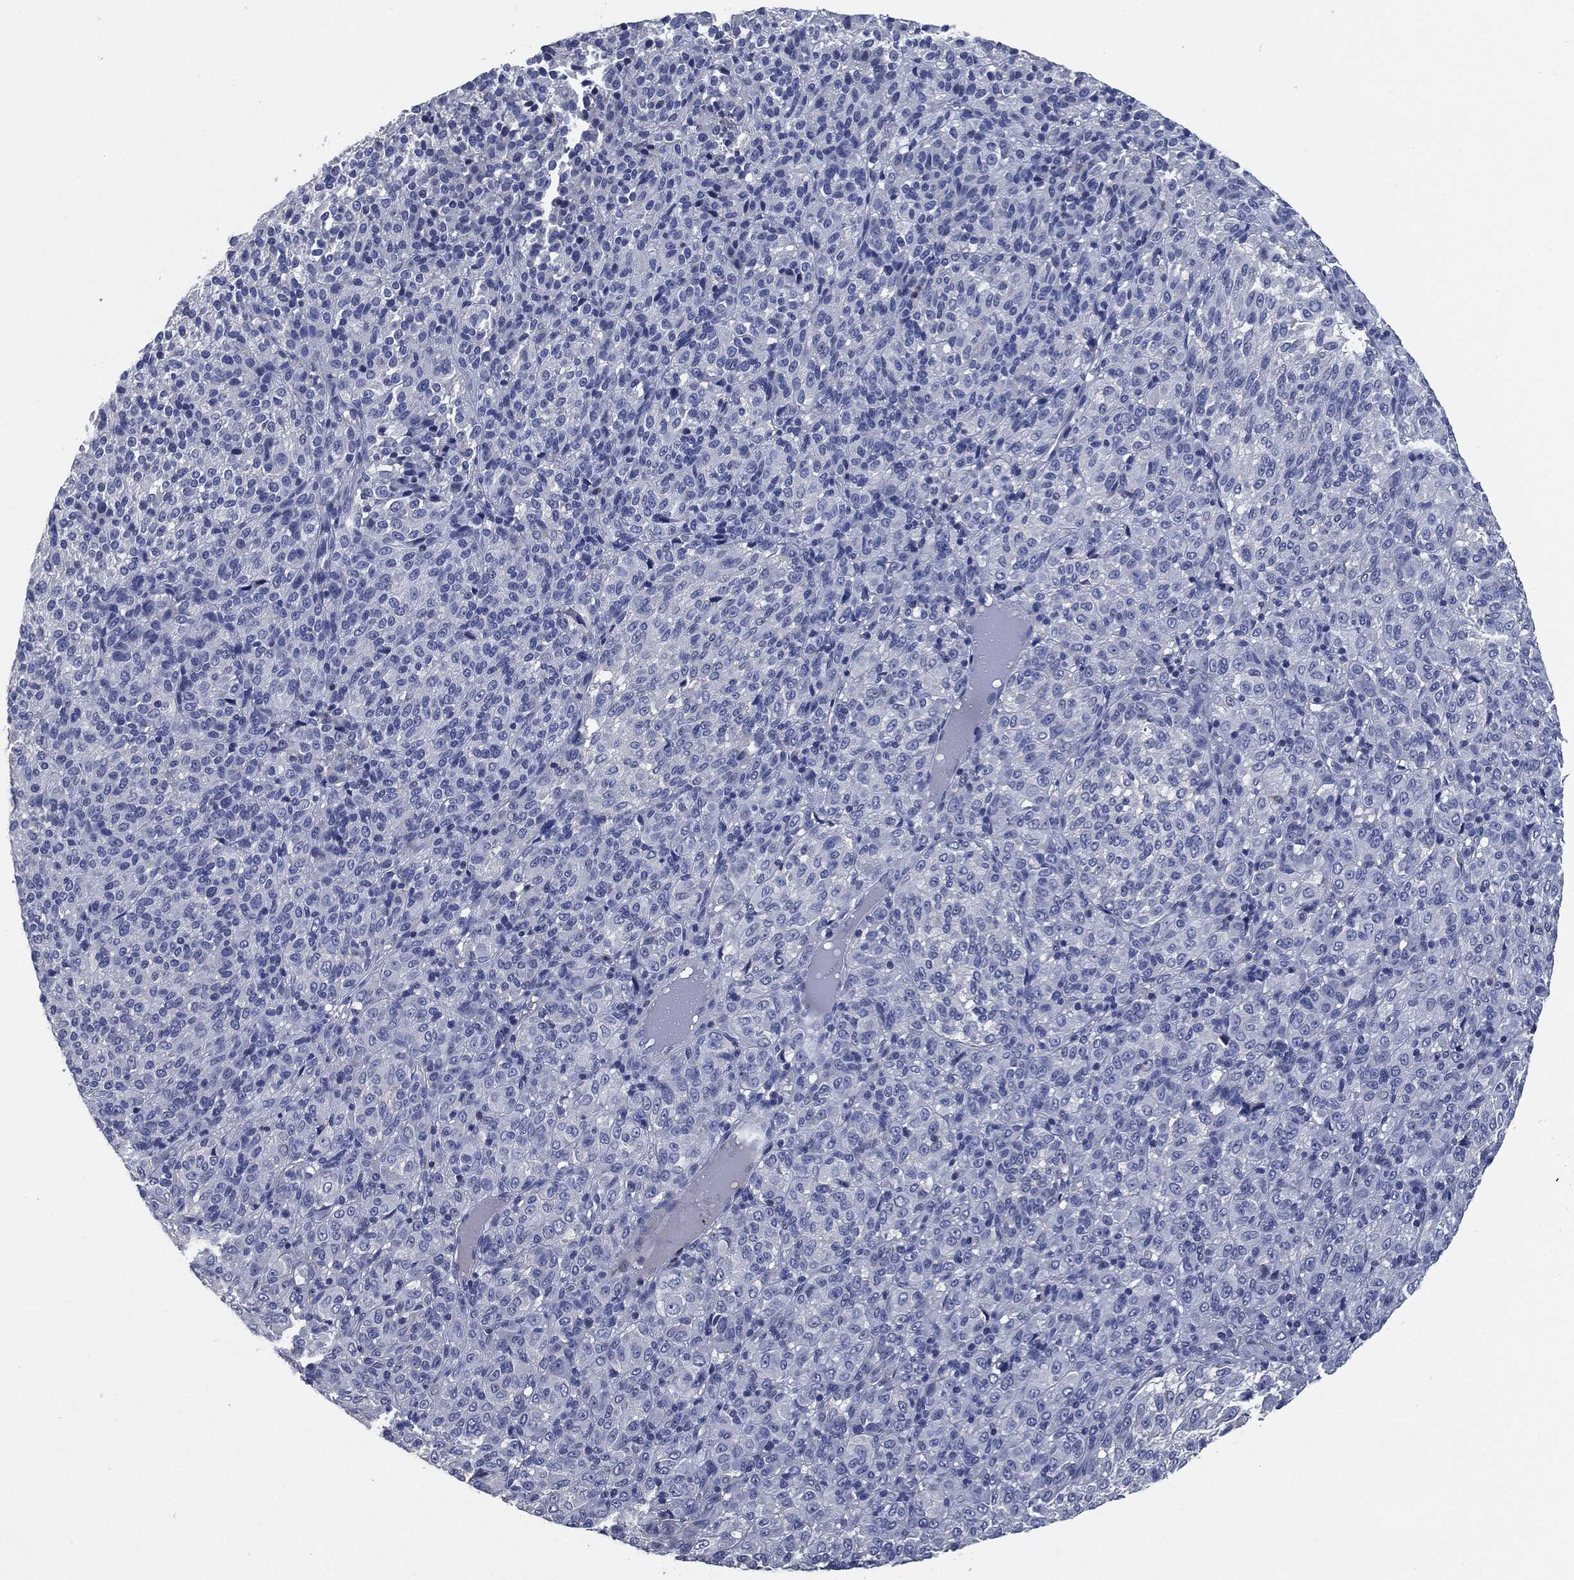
{"staining": {"intensity": "negative", "quantity": "none", "location": "none"}, "tissue": "melanoma", "cell_type": "Tumor cells", "image_type": "cancer", "snomed": [{"axis": "morphology", "description": "Malignant melanoma, Metastatic site"}, {"axis": "topography", "description": "Brain"}], "caption": "A photomicrograph of malignant melanoma (metastatic site) stained for a protein displays no brown staining in tumor cells.", "gene": "CD27", "patient": {"sex": "female", "age": 56}}